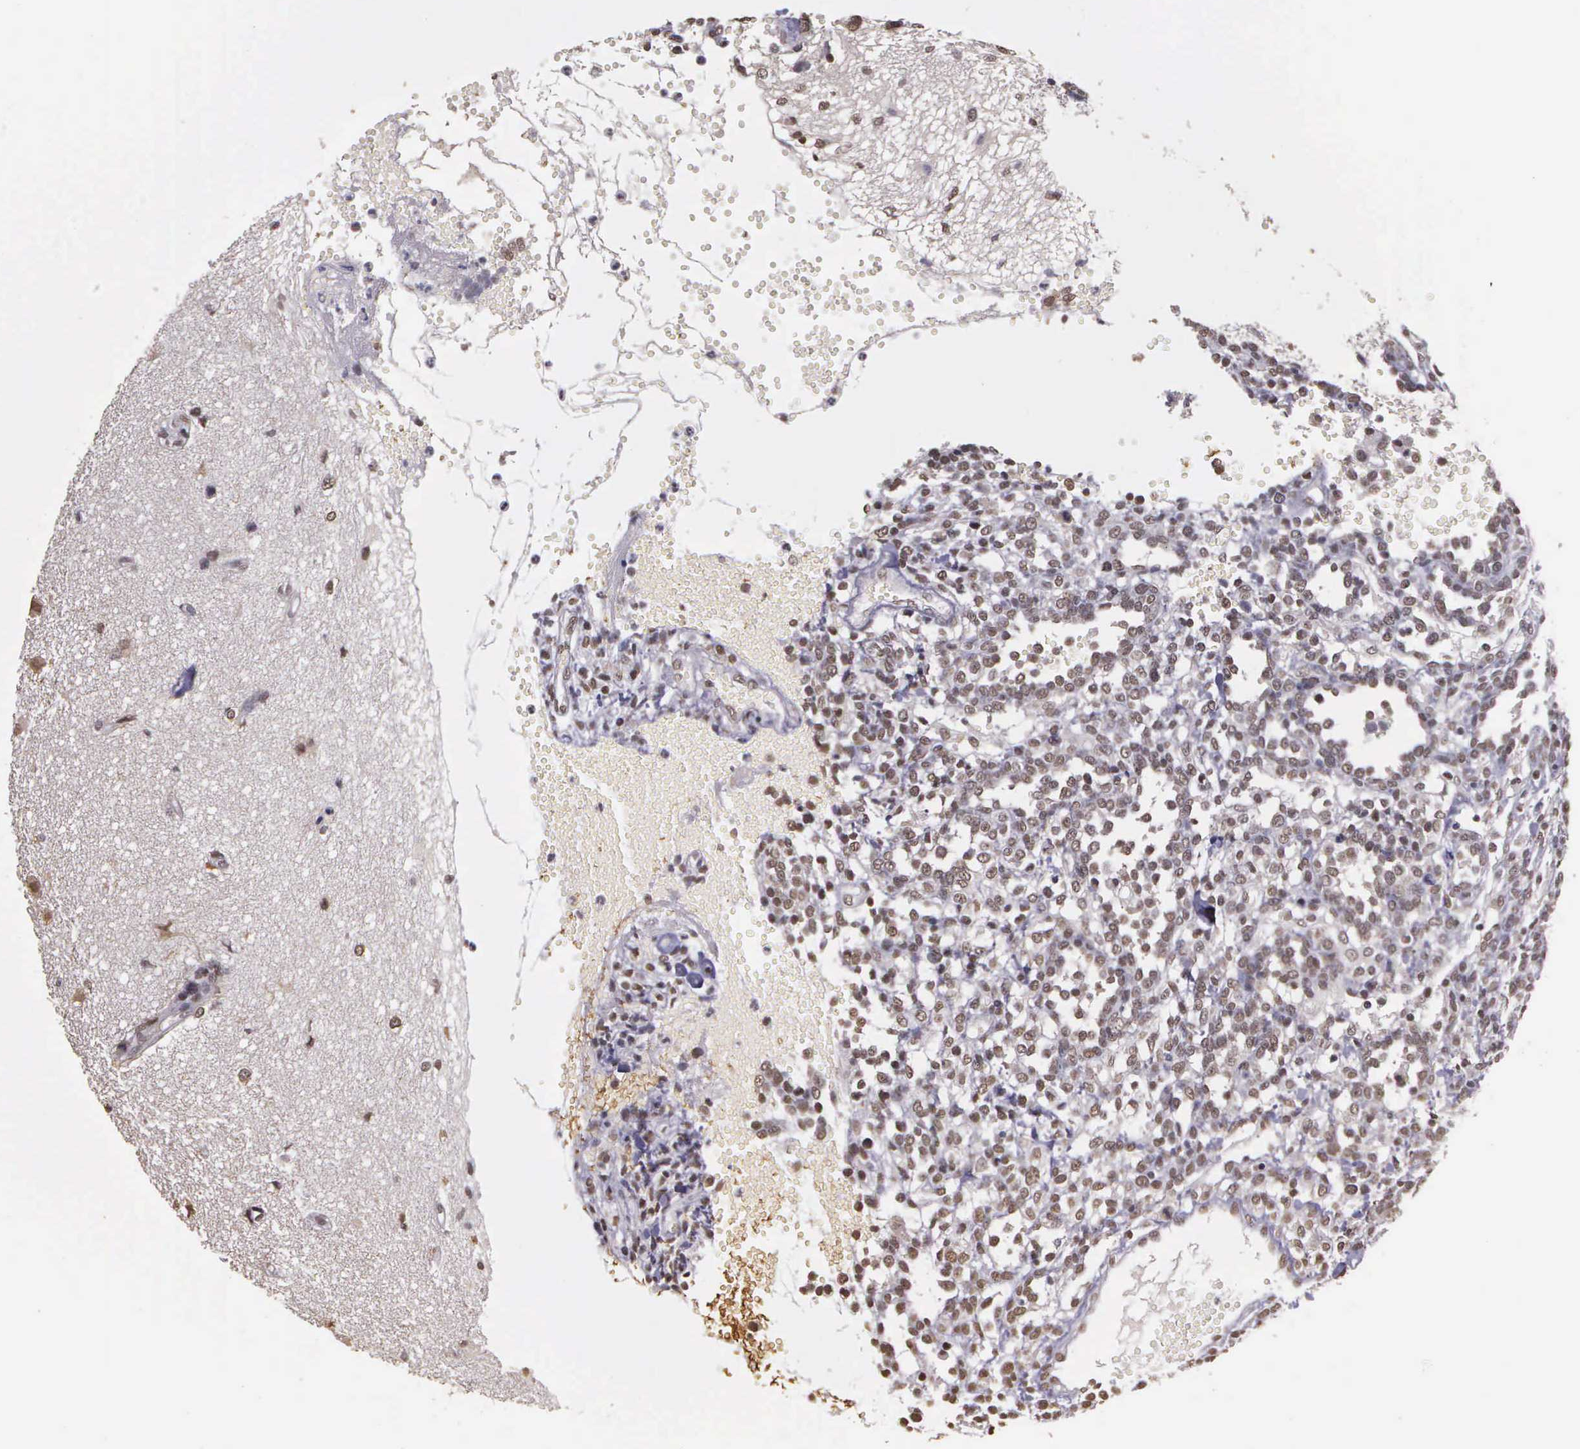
{"staining": {"intensity": "weak", "quantity": ">75%", "location": "nuclear"}, "tissue": "glioma", "cell_type": "Tumor cells", "image_type": "cancer", "snomed": [{"axis": "morphology", "description": "Glioma, malignant, High grade"}, {"axis": "topography", "description": "Brain"}], "caption": "A high-resolution image shows immunohistochemistry staining of glioma, which shows weak nuclear staining in approximately >75% of tumor cells. The staining was performed using DAB, with brown indicating positive protein expression. Nuclei are stained blue with hematoxylin.", "gene": "ARMCX5", "patient": {"sex": "male", "age": 66}}